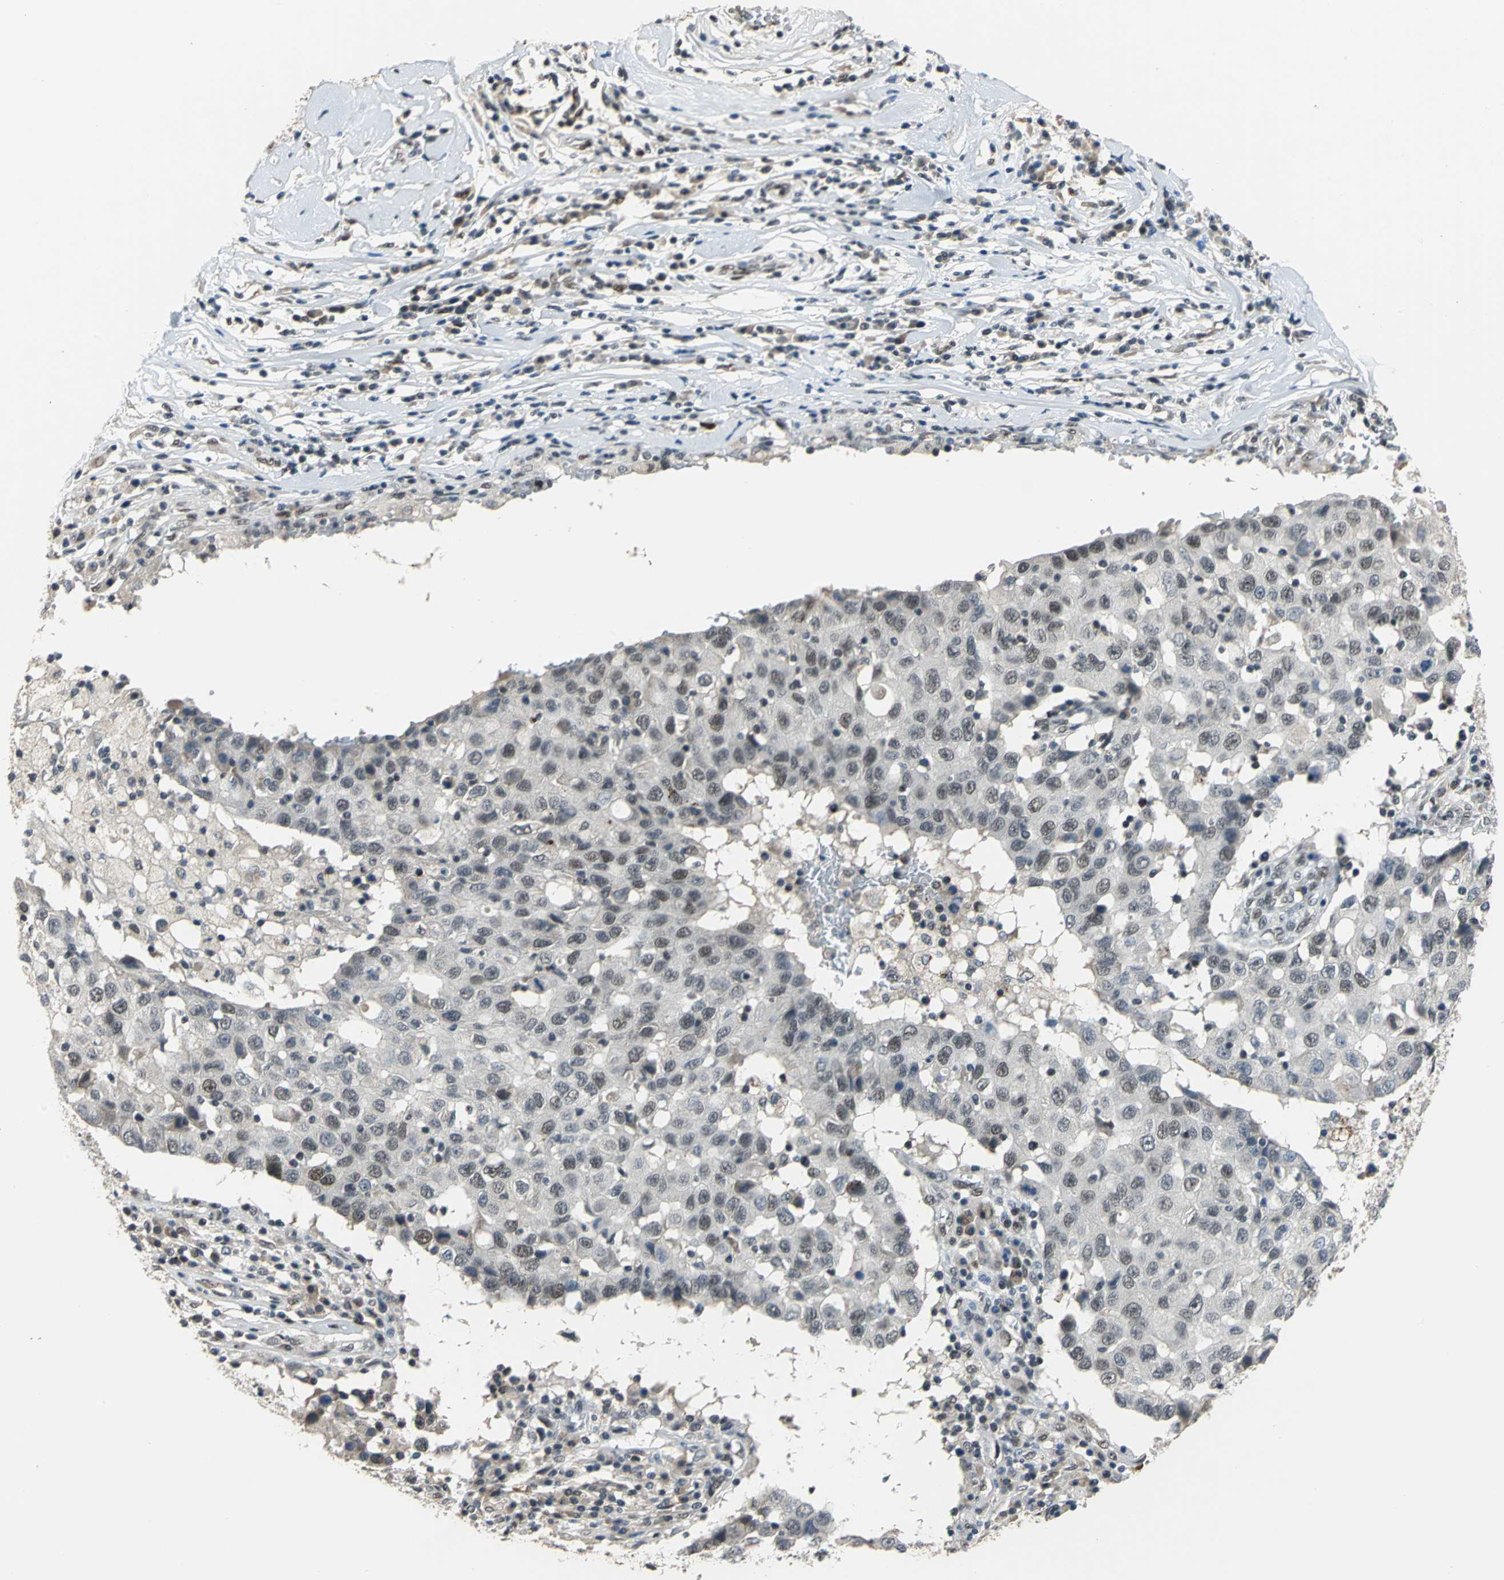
{"staining": {"intensity": "weak", "quantity": "<25%", "location": "nuclear"}, "tissue": "breast cancer", "cell_type": "Tumor cells", "image_type": "cancer", "snomed": [{"axis": "morphology", "description": "Duct carcinoma"}, {"axis": "topography", "description": "Breast"}], "caption": "Immunohistochemical staining of breast cancer (intraductal carcinoma) displays no significant expression in tumor cells.", "gene": "ELF2", "patient": {"sex": "female", "age": 27}}